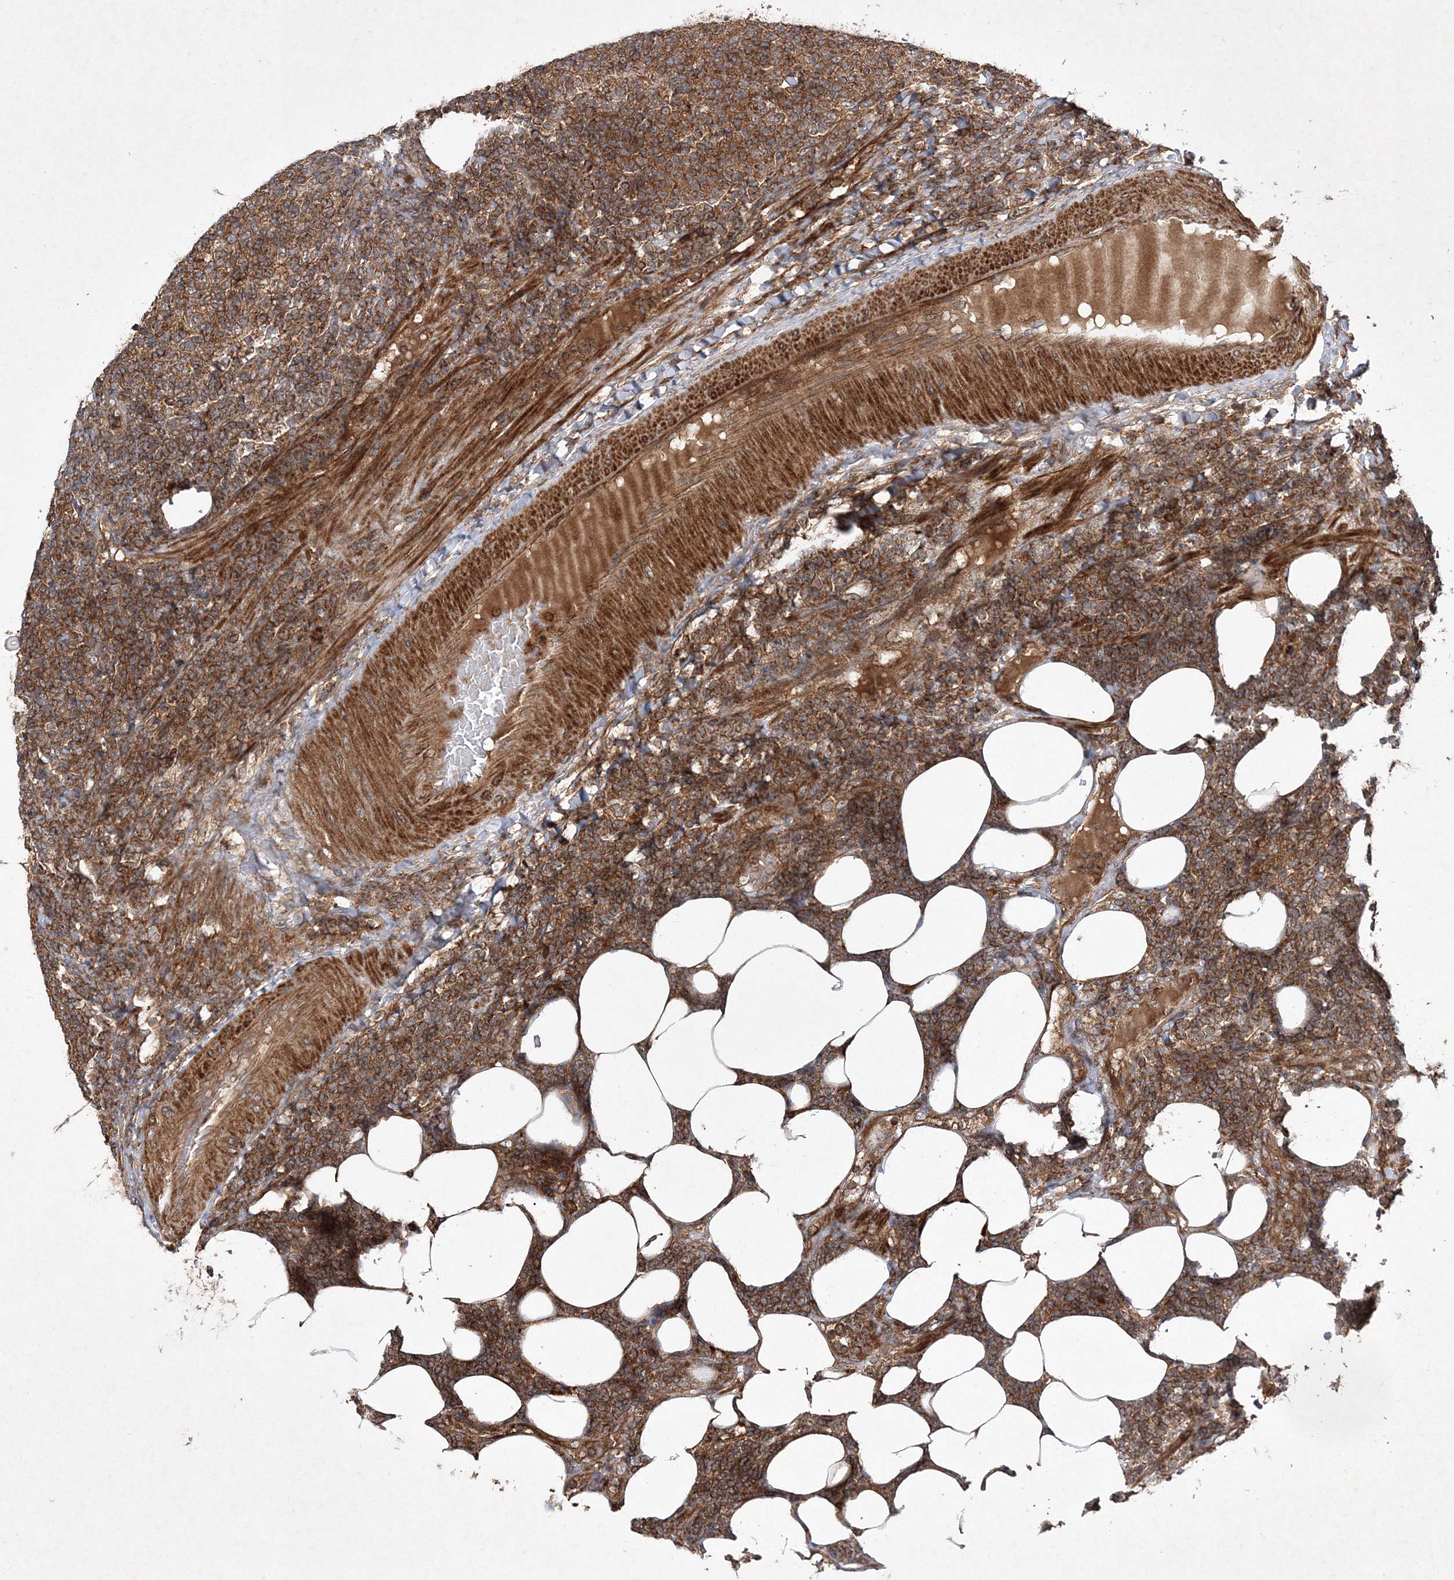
{"staining": {"intensity": "moderate", "quantity": ">75%", "location": "cytoplasmic/membranous"}, "tissue": "lymphoma", "cell_type": "Tumor cells", "image_type": "cancer", "snomed": [{"axis": "morphology", "description": "Malignant lymphoma, non-Hodgkin's type, Low grade"}, {"axis": "topography", "description": "Lymph node"}], "caption": "This is a histology image of immunohistochemistry staining of malignant lymphoma, non-Hodgkin's type (low-grade), which shows moderate positivity in the cytoplasmic/membranous of tumor cells.", "gene": "DNAJC13", "patient": {"sex": "male", "age": 66}}